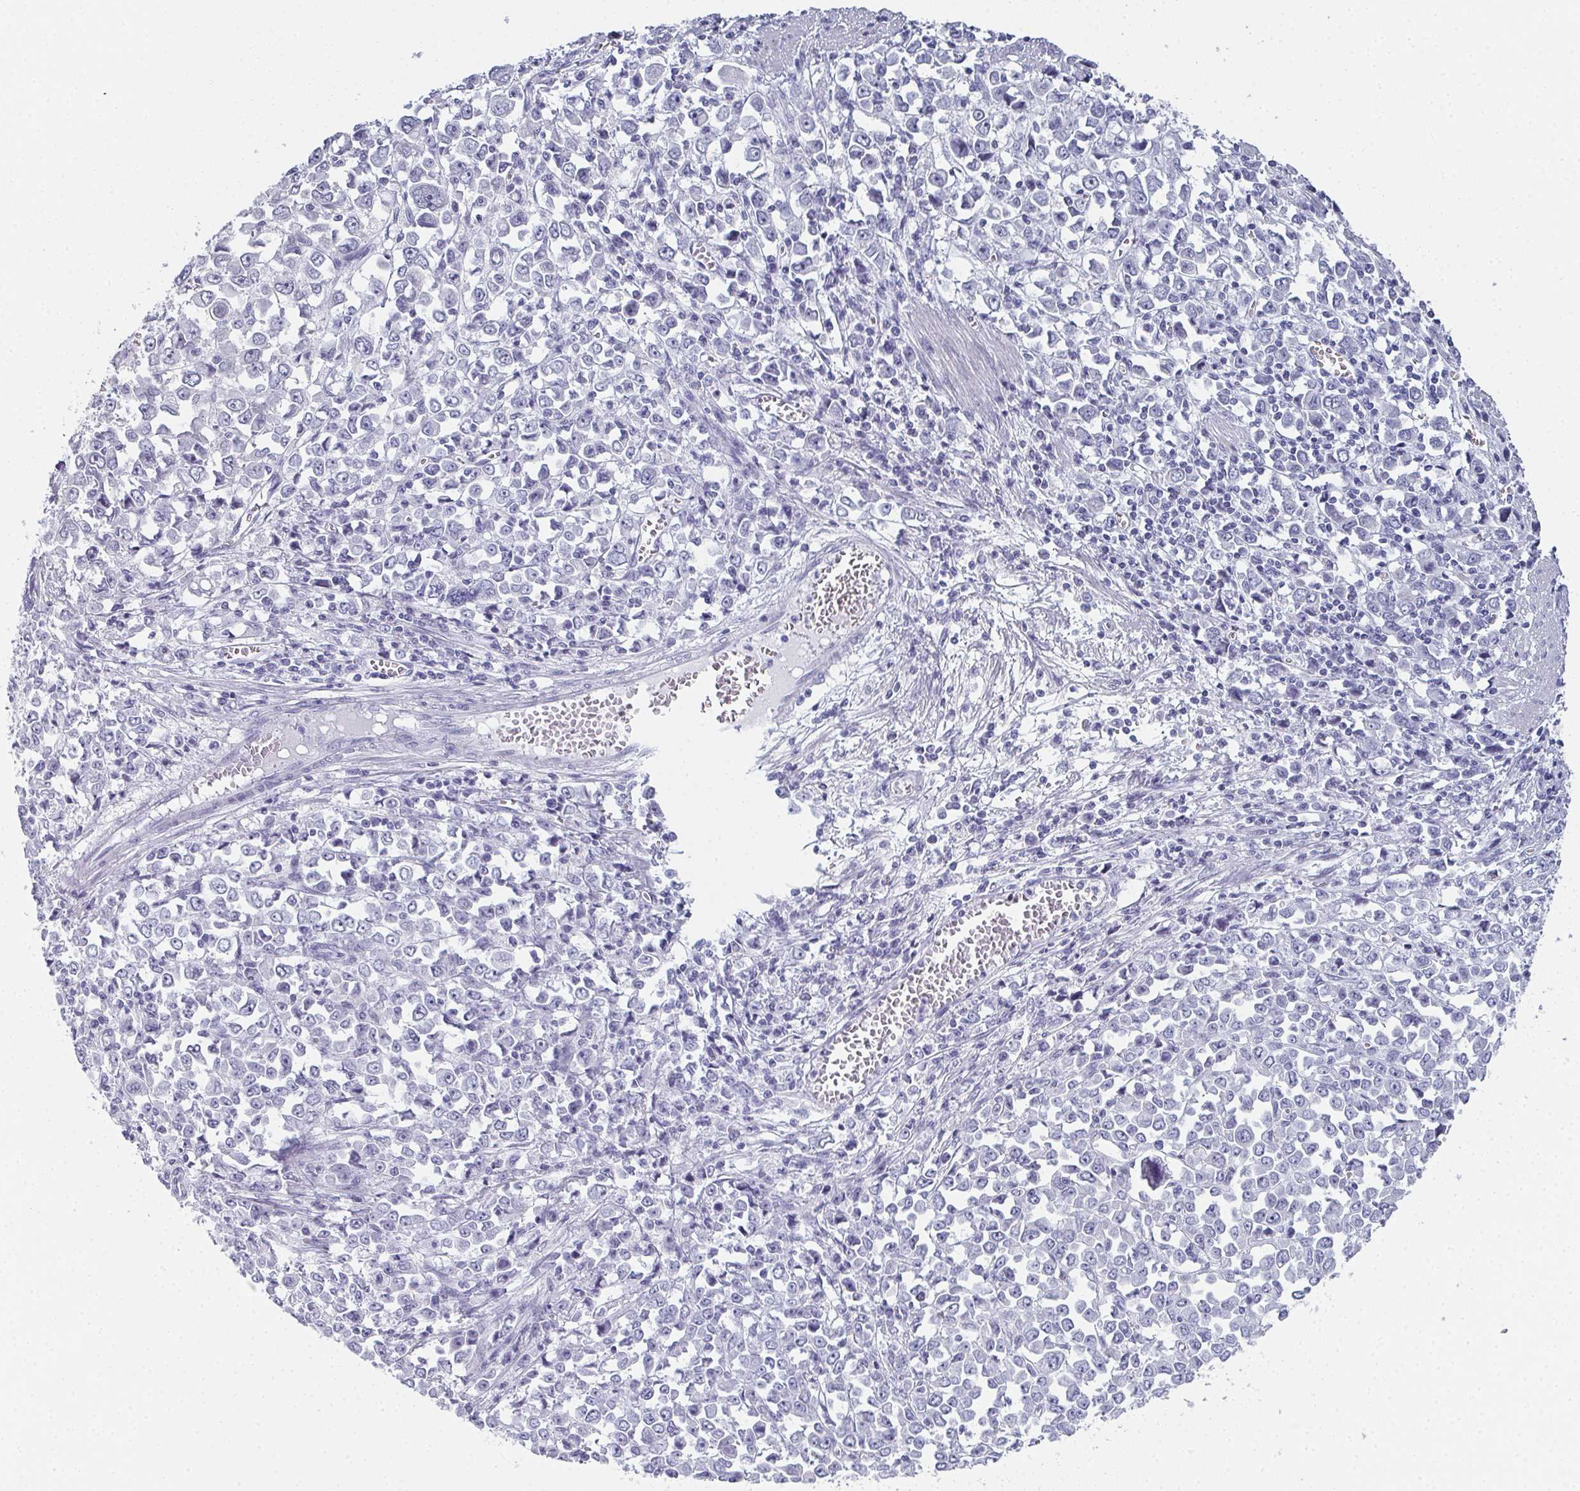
{"staining": {"intensity": "negative", "quantity": "none", "location": "none"}, "tissue": "stomach cancer", "cell_type": "Tumor cells", "image_type": "cancer", "snomed": [{"axis": "morphology", "description": "Adenocarcinoma, NOS"}, {"axis": "topography", "description": "Stomach, upper"}], "caption": "Immunohistochemical staining of human stomach adenocarcinoma shows no significant staining in tumor cells.", "gene": "PYCR3", "patient": {"sex": "male", "age": 70}}